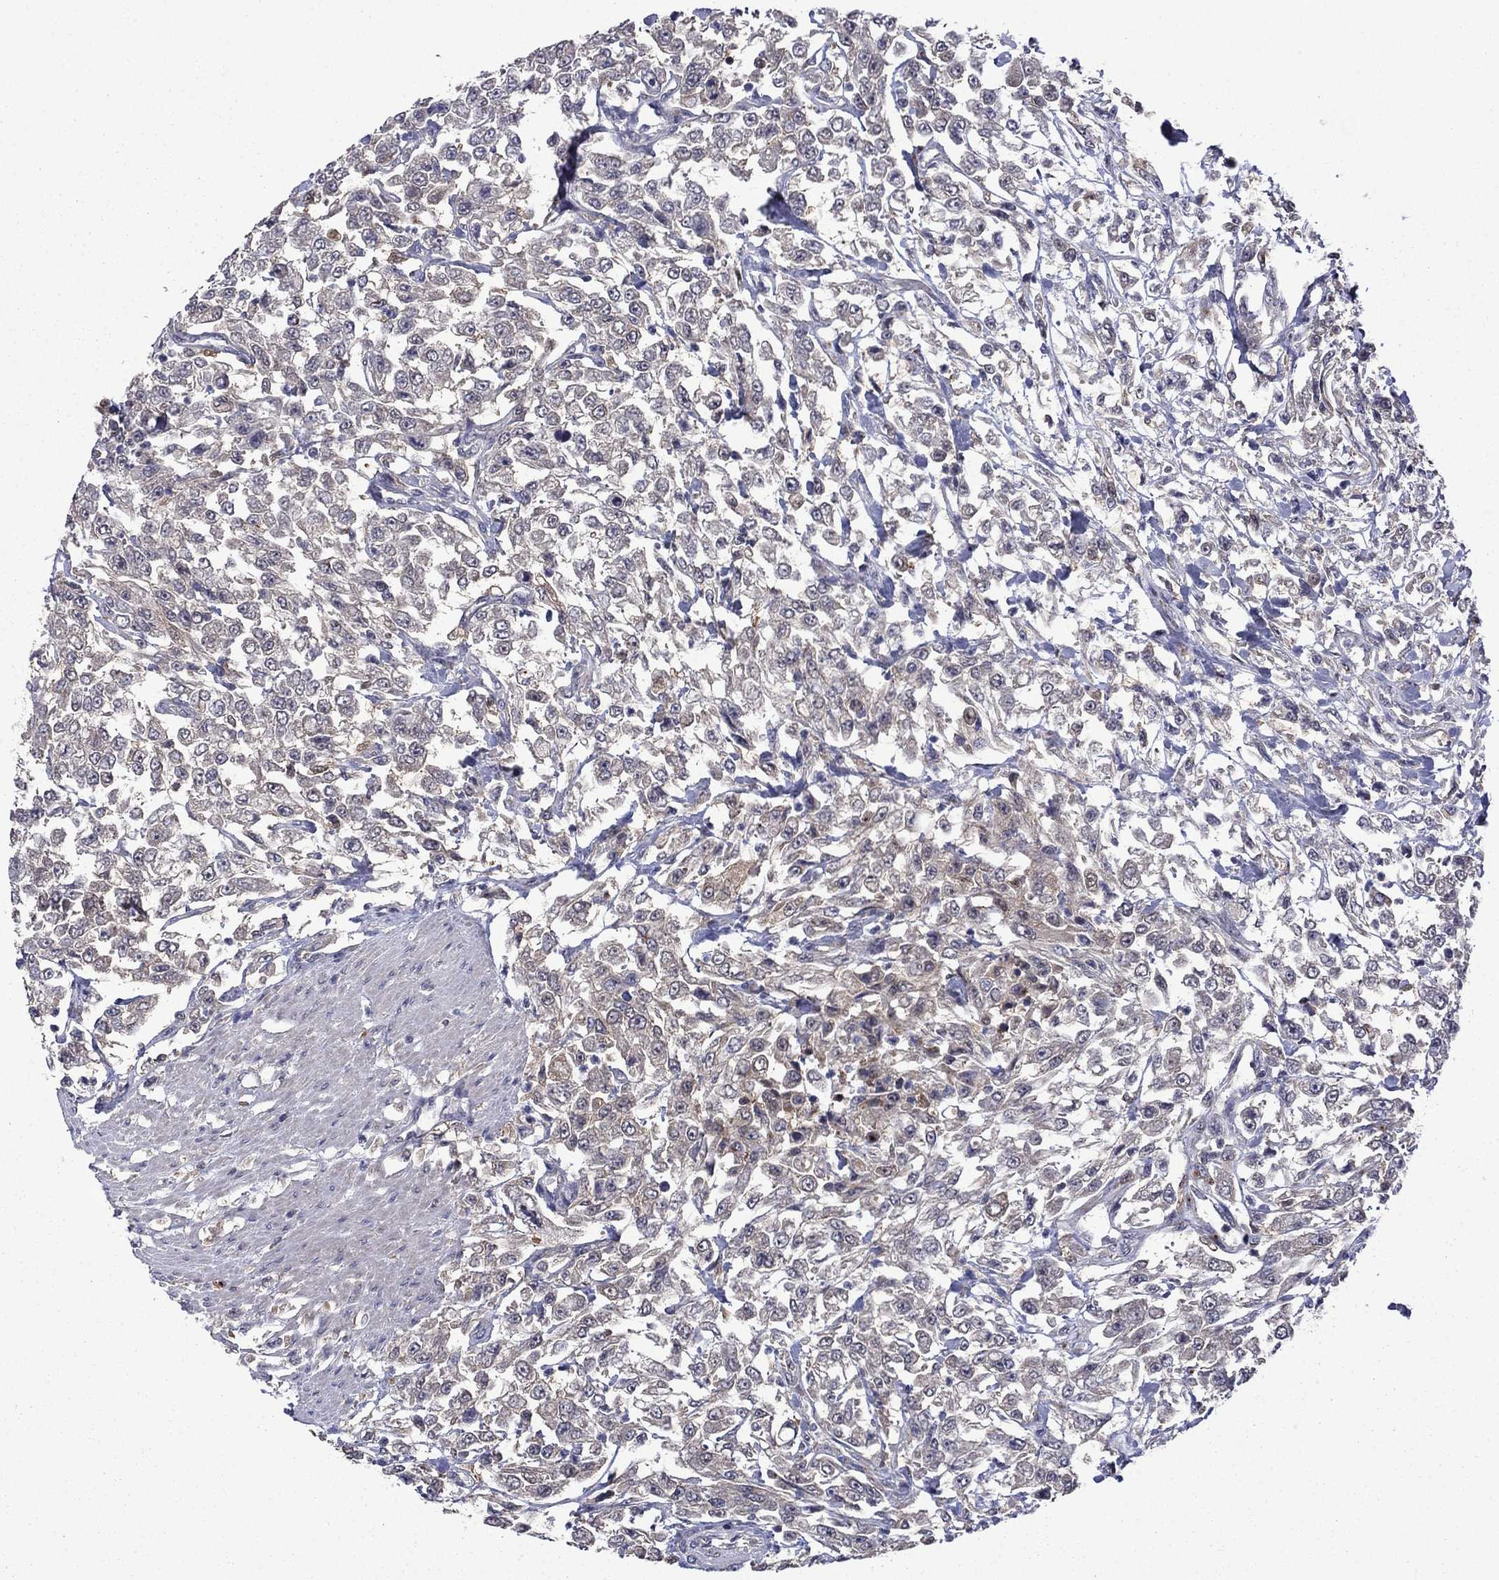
{"staining": {"intensity": "negative", "quantity": "none", "location": "none"}, "tissue": "urothelial cancer", "cell_type": "Tumor cells", "image_type": "cancer", "snomed": [{"axis": "morphology", "description": "Urothelial carcinoma, High grade"}, {"axis": "topography", "description": "Urinary bladder"}], "caption": "A micrograph of human urothelial carcinoma (high-grade) is negative for staining in tumor cells.", "gene": "TPMT", "patient": {"sex": "male", "age": 46}}